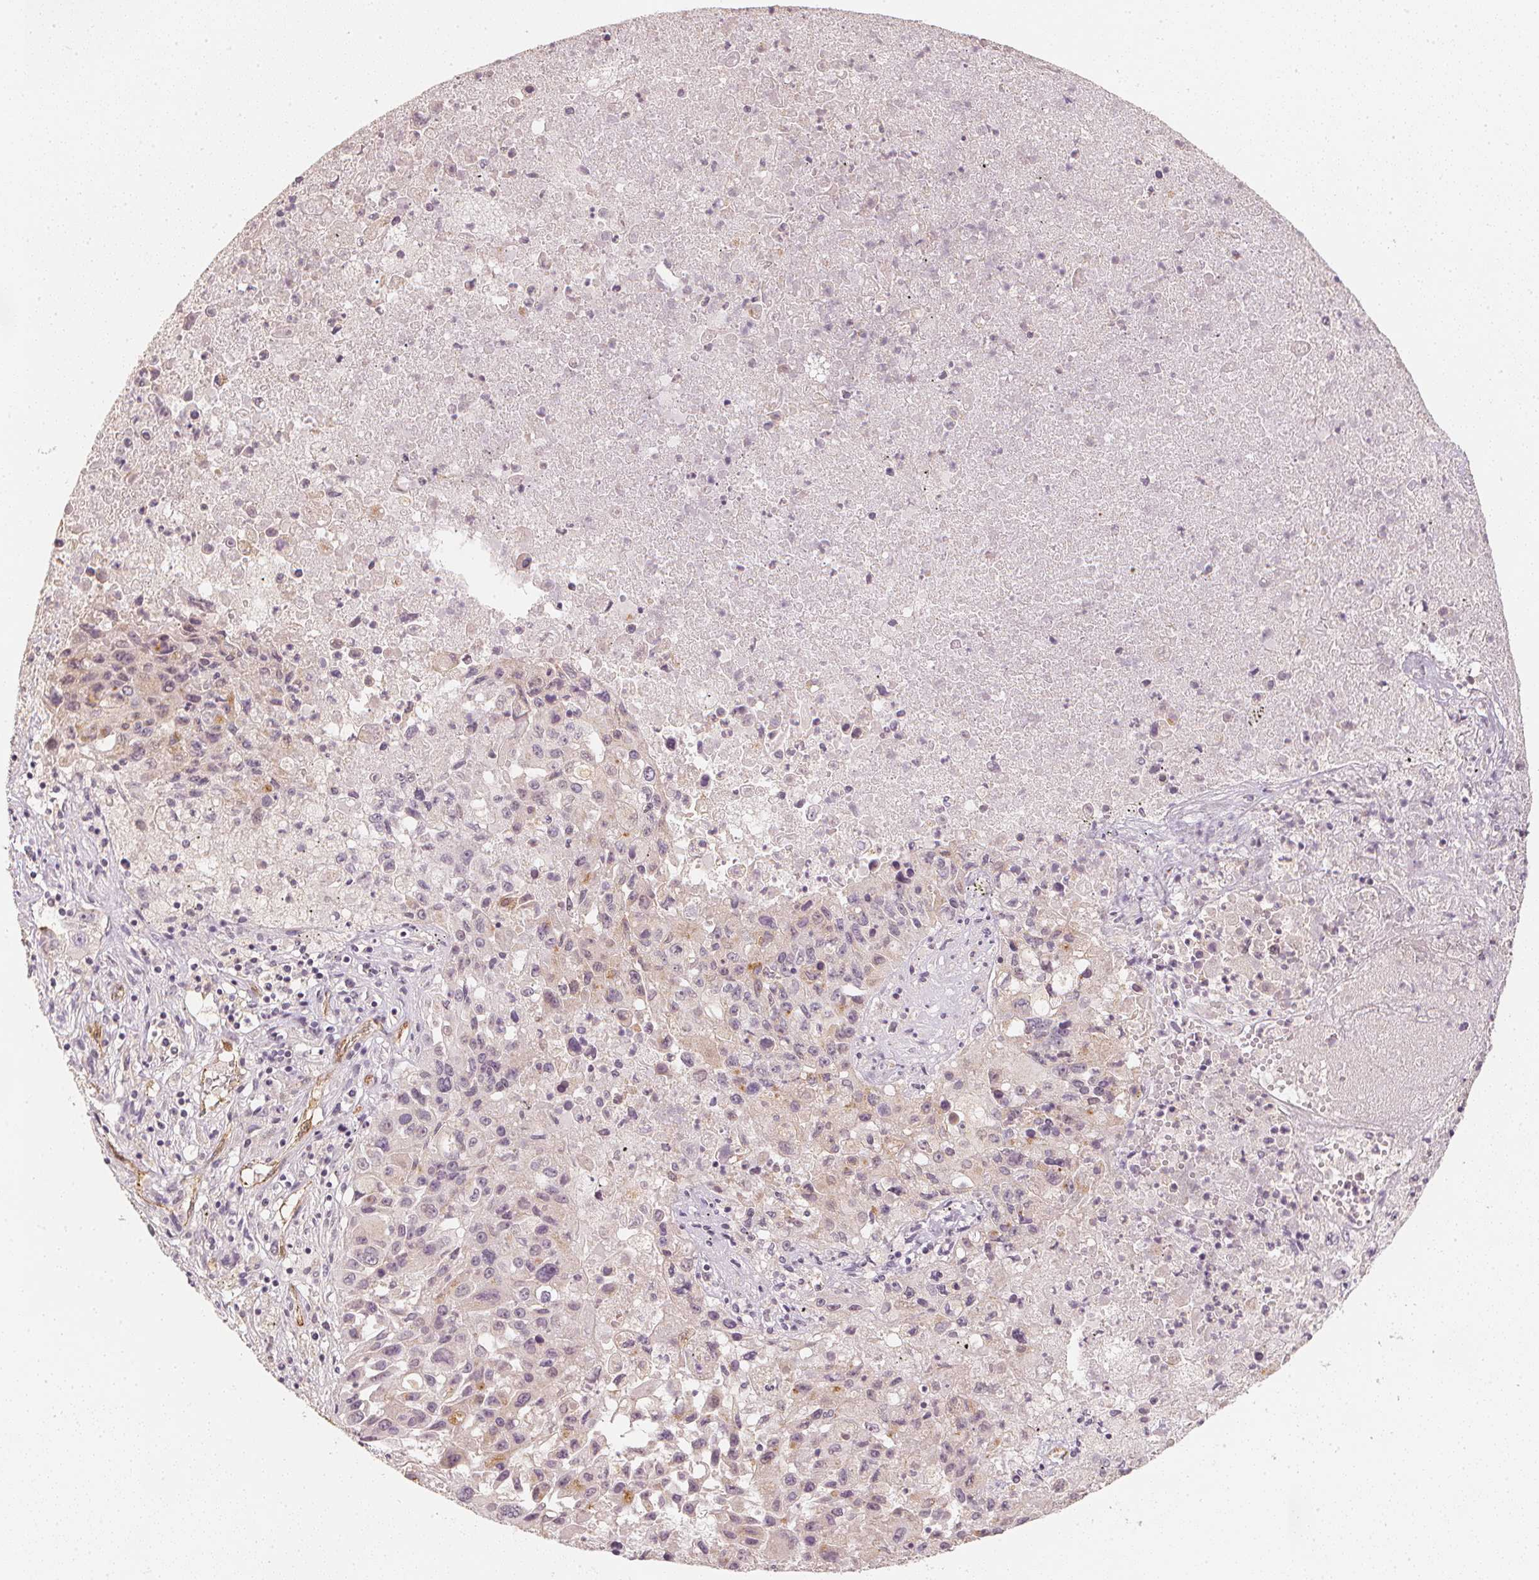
{"staining": {"intensity": "moderate", "quantity": "<25%", "location": "cytoplasmic/membranous"}, "tissue": "lung cancer", "cell_type": "Tumor cells", "image_type": "cancer", "snomed": [{"axis": "morphology", "description": "Squamous cell carcinoma, NOS"}, {"axis": "topography", "description": "Lung"}], "caption": "Immunohistochemistry (DAB) staining of lung cancer (squamous cell carcinoma) displays moderate cytoplasmic/membranous protein positivity in about <25% of tumor cells. The protein is stained brown, and the nuclei are stained in blue (DAB (3,3'-diaminobenzidine) IHC with brightfield microscopy, high magnification).", "gene": "CIB1", "patient": {"sex": "male", "age": 63}}